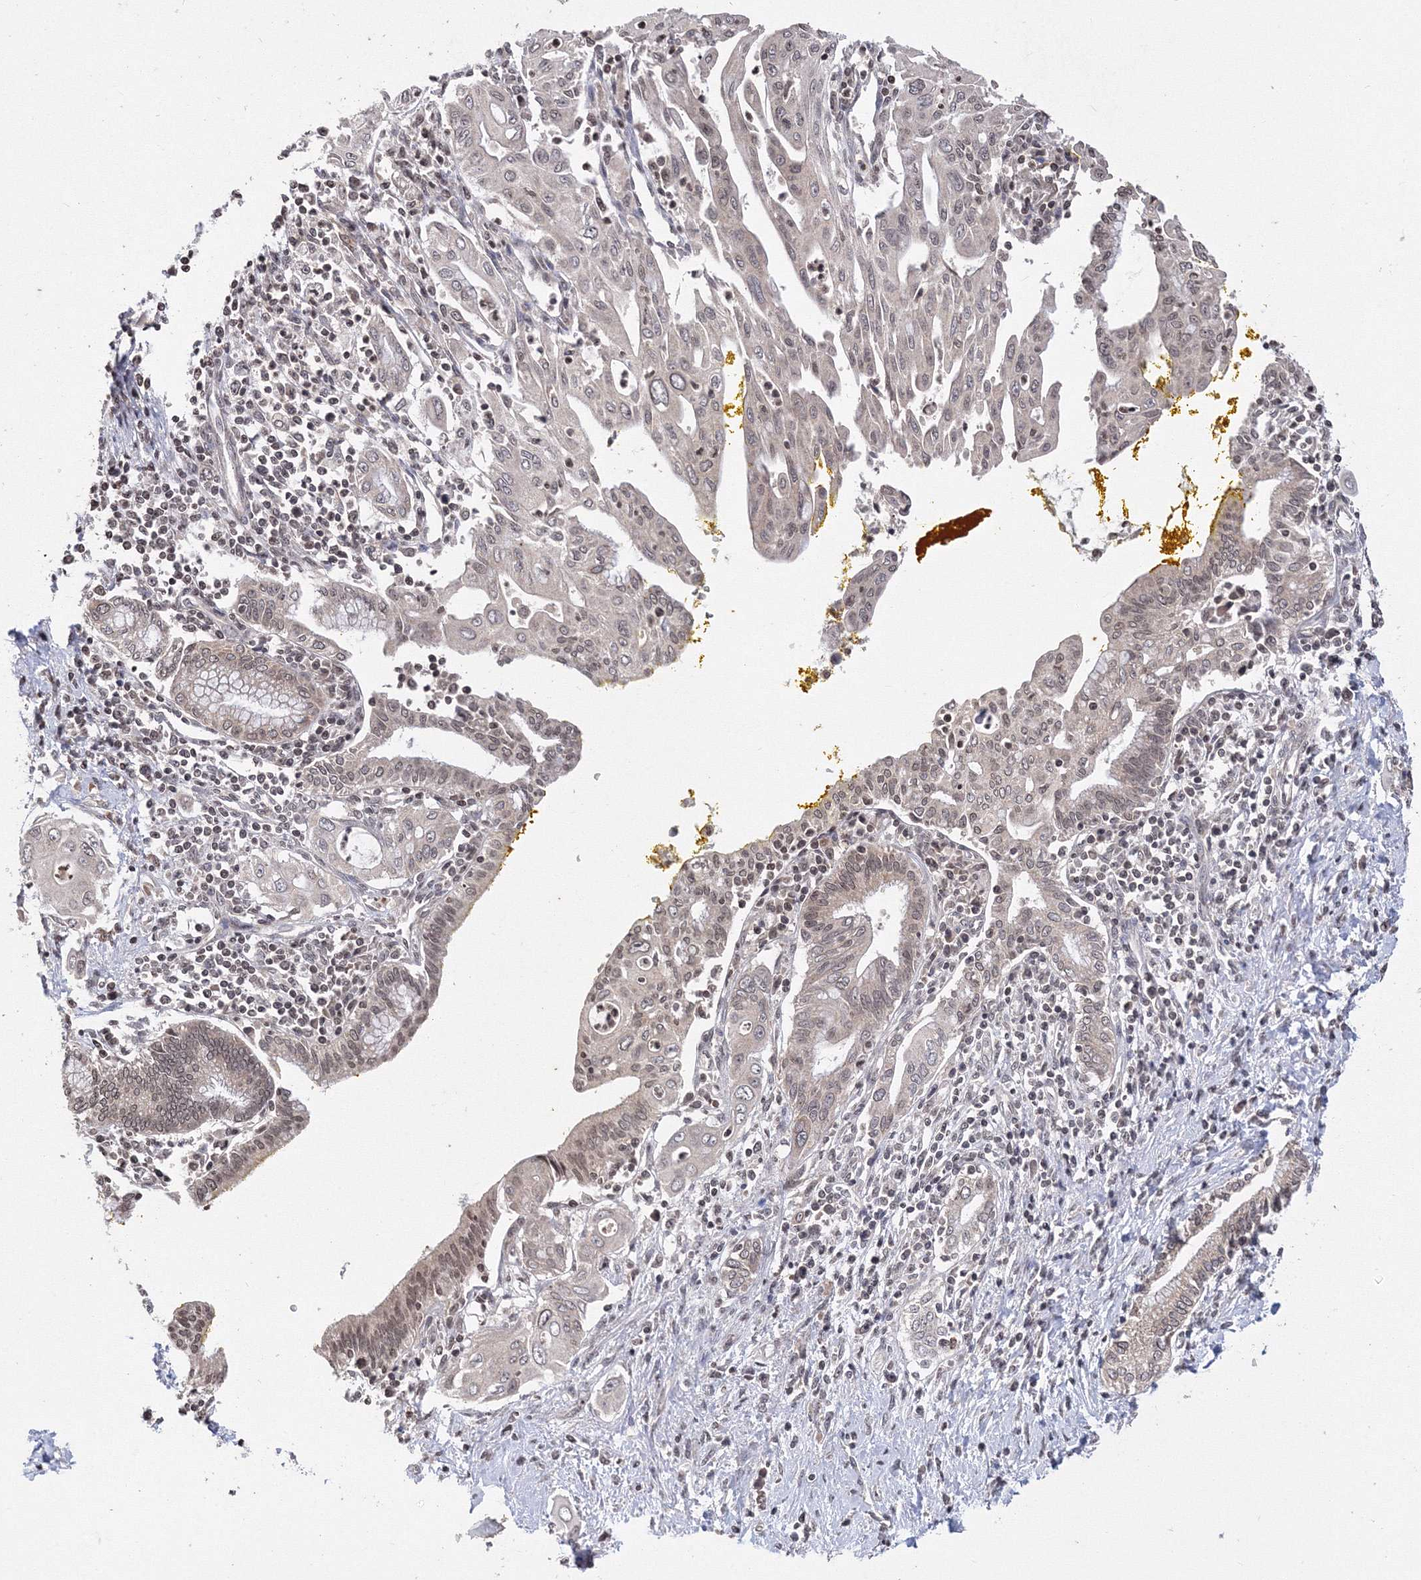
{"staining": {"intensity": "weak", "quantity": "25%-75%", "location": "nuclear"}, "tissue": "pancreatic cancer", "cell_type": "Tumor cells", "image_type": "cancer", "snomed": [{"axis": "morphology", "description": "Adenocarcinoma, NOS"}, {"axis": "topography", "description": "Pancreas"}], "caption": "The photomicrograph demonstrates a brown stain indicating the presence of a protein in the nuclear of tumor cells in pancreatic cancer. (DAB (3,3'-diaminobenzidine) = brown stain, brightfield microscopy at high magnification).", "gene": "GPN1", "patient": {"sex": "male", "age": 58}}